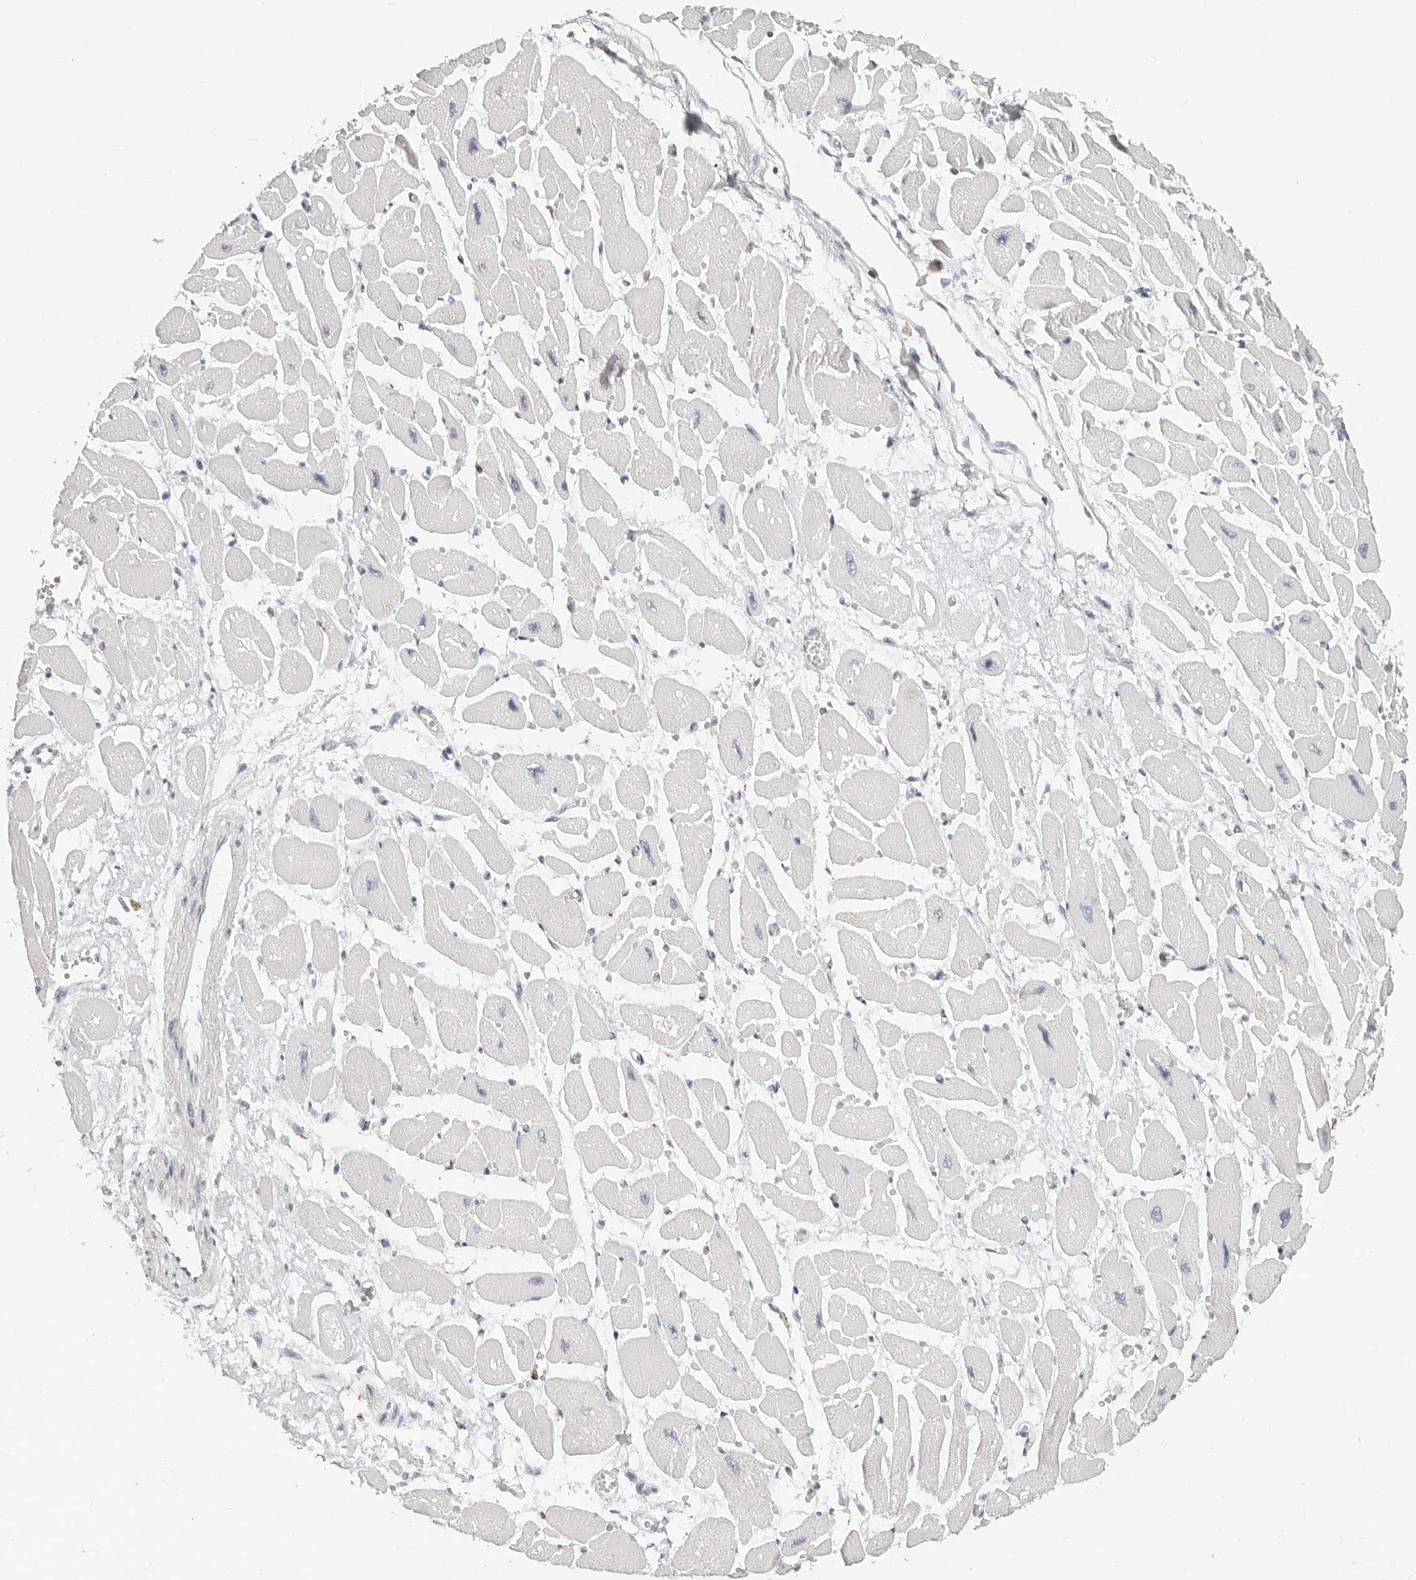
{"staining": {"intensity": "negative", "quantity": "none", "location": "none"}, "tissue": "heart muscle", "cell_type": "Cardiomyocytes", "image_type": "normal", "snomed": [{"axis": "morphology", "description": "Normal tissue, NOS"}, {"axis": "topography", "description": "Heart"}], "caption": "Immunohistochemical staining of unremarkable heart muscle exhibits no significant positivity in cardiomyocytes.", "gene": "TMEM63B", "patient": {"sex": "female", "age": 54}}